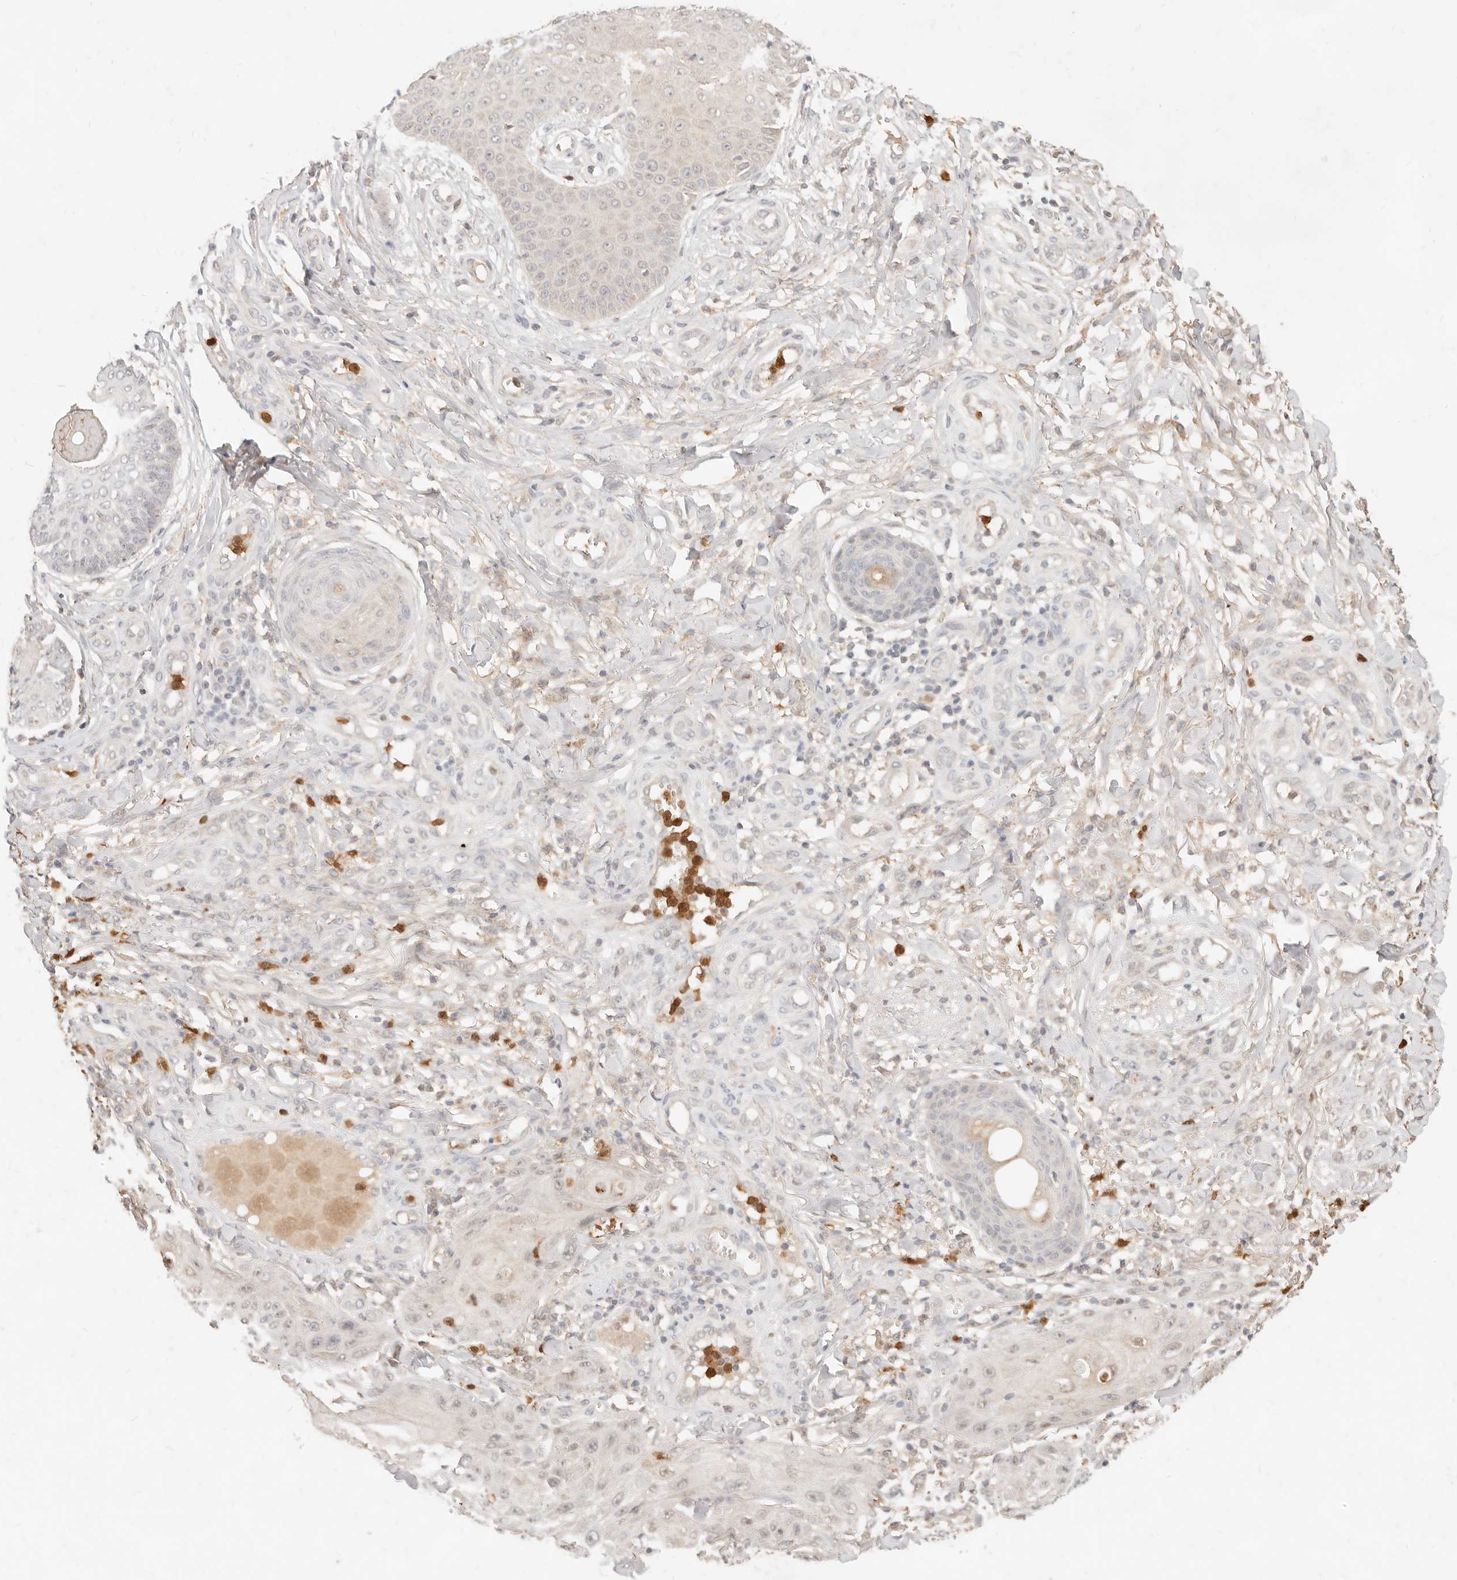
{"staining": {"intensity": "weak", "quantity": "25%-75%", "location": "nuclear"}, "tissue": "skin cancer", "cell_type": "Tumor cells", "image_type": "cancer", "snomed": [{"axis": "morphology", "description": "Squamous cell carcinoma, NOS"}, {"axis": "topography", "description": "Skin"}], "caption": "Immunohistochemical staining of human skin squamous cell carcinoma displays low levels of weak nuclear protein expression in approximately 25%-75% of tumor cells.", "gene": "TMTC2", "patient": {"sex": "male", "age": 74}}